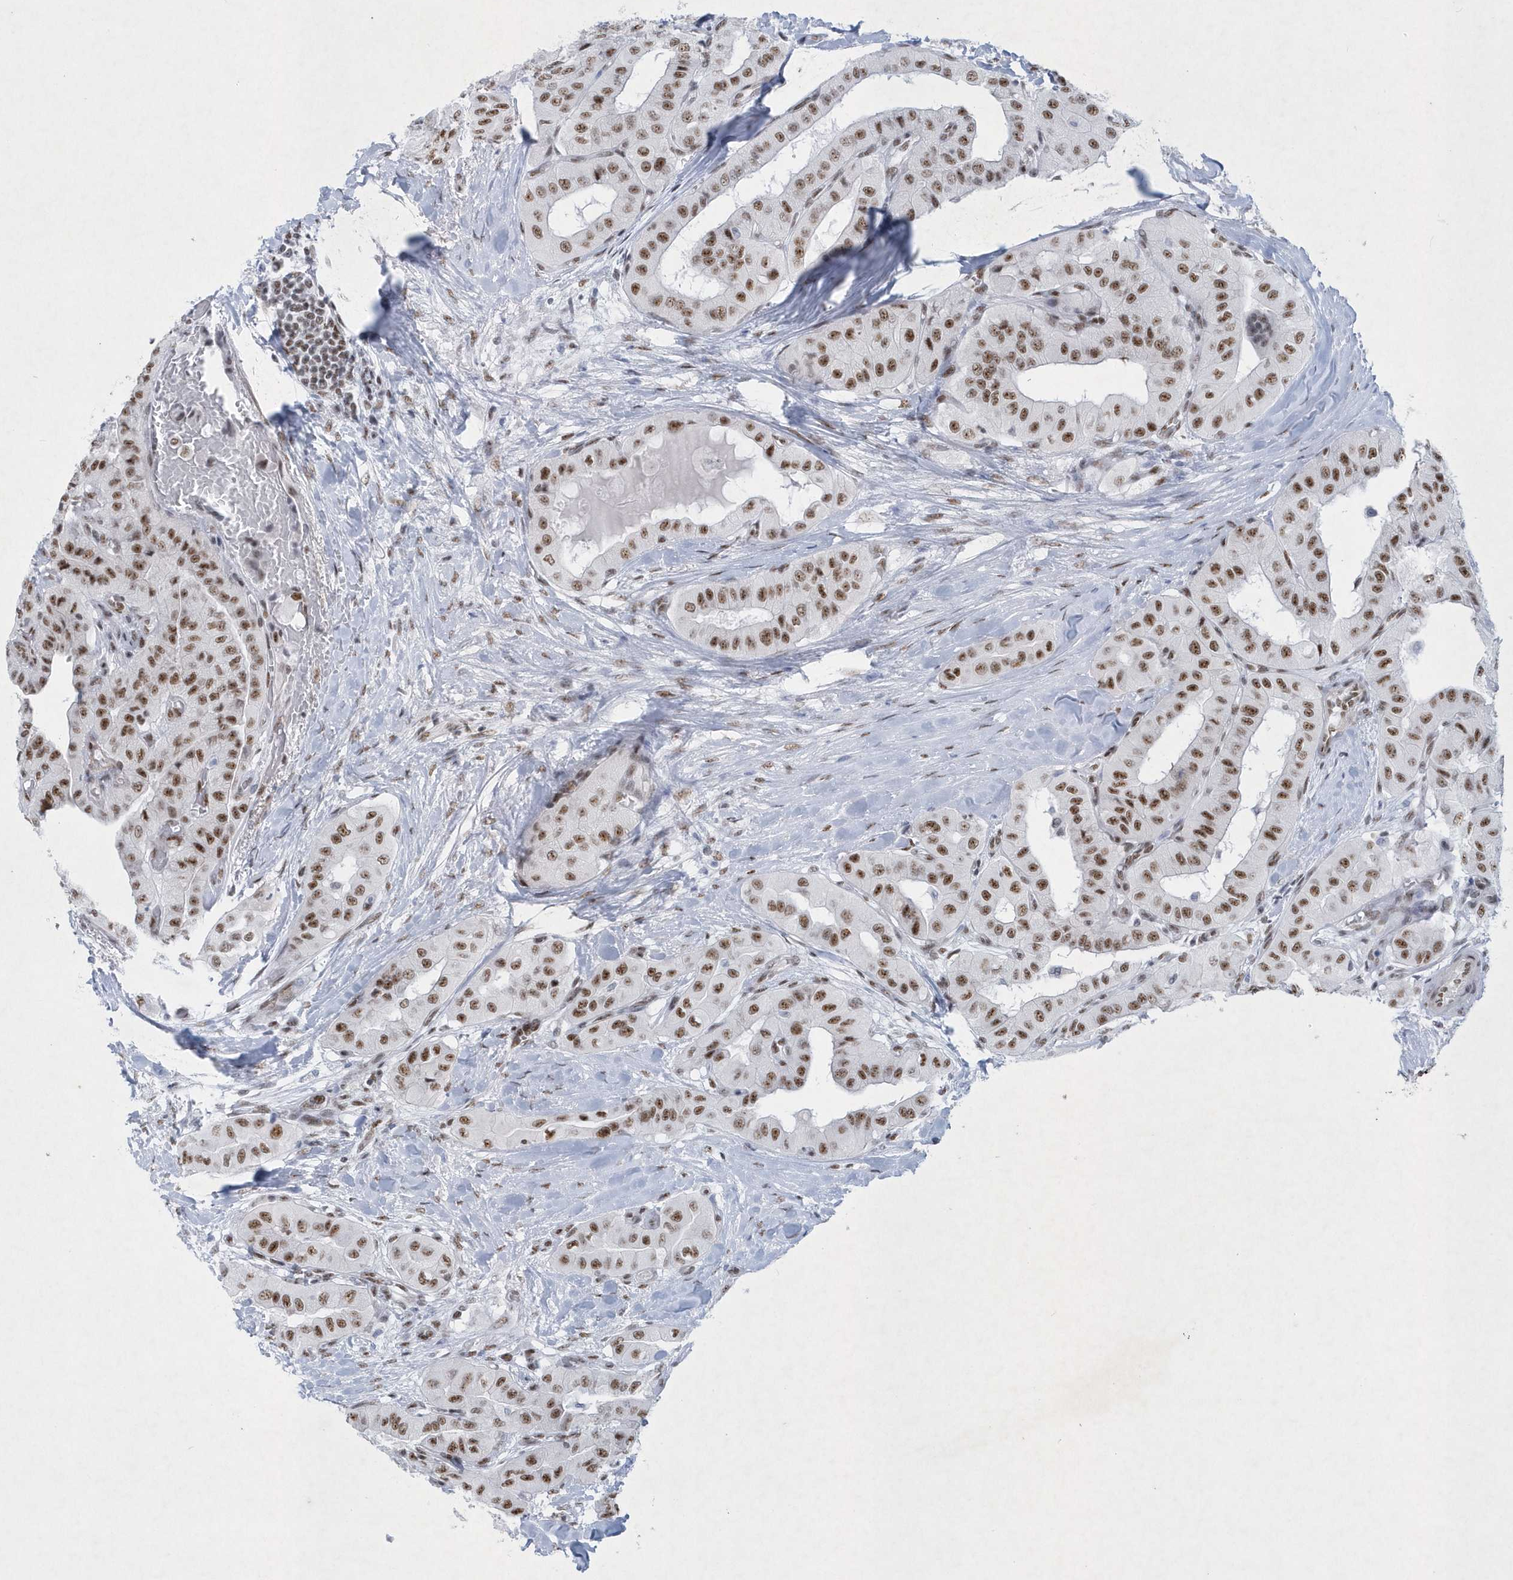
{"staining": {"intensity": "moderate", "quantity": ">75%", "location": "nuclear"}, "tissue": "thyroid cancer", "cell_type": "Tumor cells", "image_type": "cancer", "snomed": [{"axis": "morphology", "description": "Papillary adenocarcinoma, NOS"}, {"axis": "topography", "description": "Thyroid gland"}], "caption": "Protein staining shows moderate nuclear positivity in approximately >75% of tumor cells in thyroid cancer (papillary adenocarcinoma).", "gene": "DCLRE1A", "patient": {"sex": "female", "age": 59}}